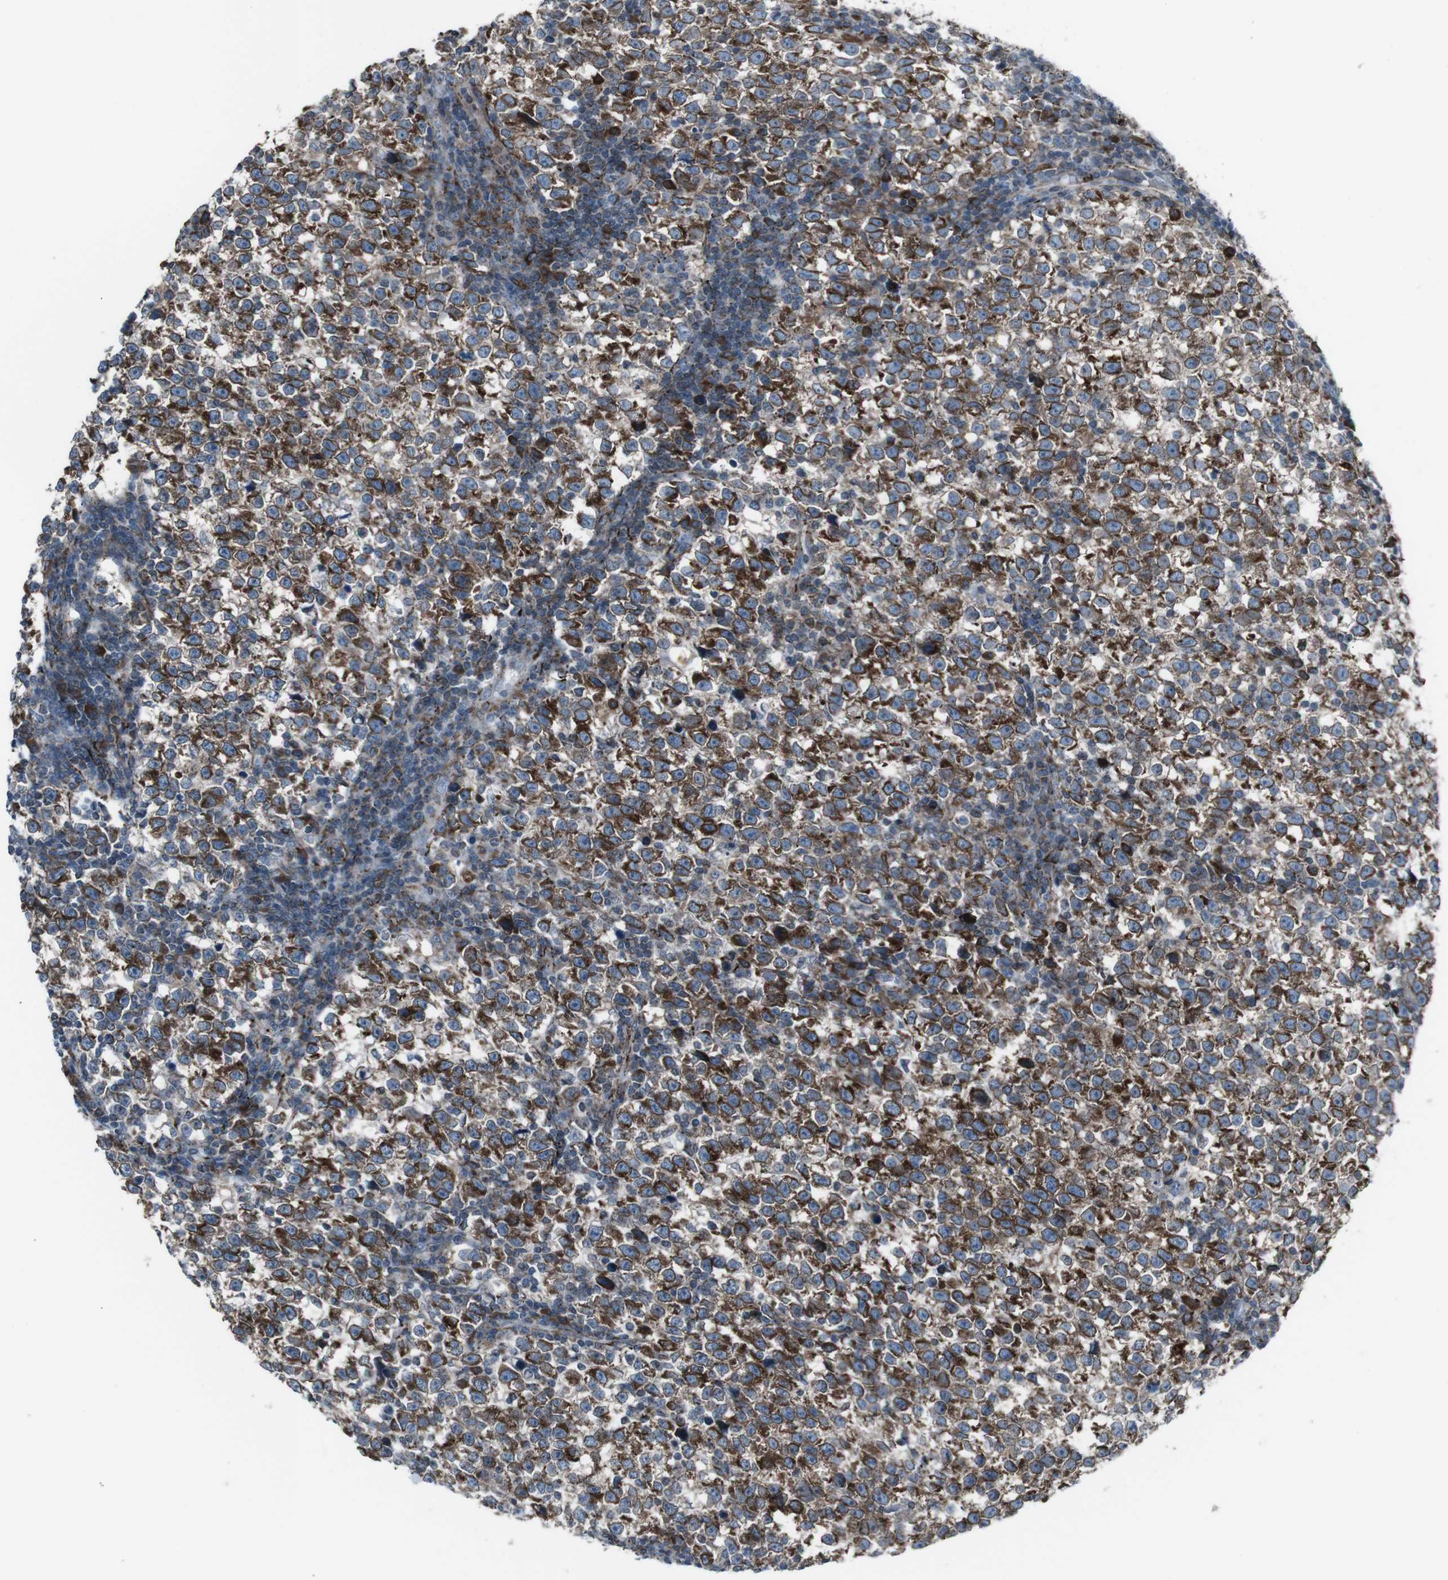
{"staining": {"intensity": "strong", "quantity": "25%-75%", "location": "cytoplasmic/membranous"}, "tissue": "testis cancer", "cell_type": "Tumor cells", "image_type": "cancer", "snomed": [{"axis": "morphology", "description": "Normal tissue, NOS"}, {"axis": "morphology", "description": "Seminoma, NOS"}, {"axis": "topography", "description": "Testis"}], "caption": "Immunohistochemistry (IHC) image of testis seminoma stained for a protein (brown), which displays high levels of strong cytoplasmic/membranous positivity in about 25%-75% of tumor cells.", "gene": "LNPK", "patient": {"sex": "male", "age": 43}}